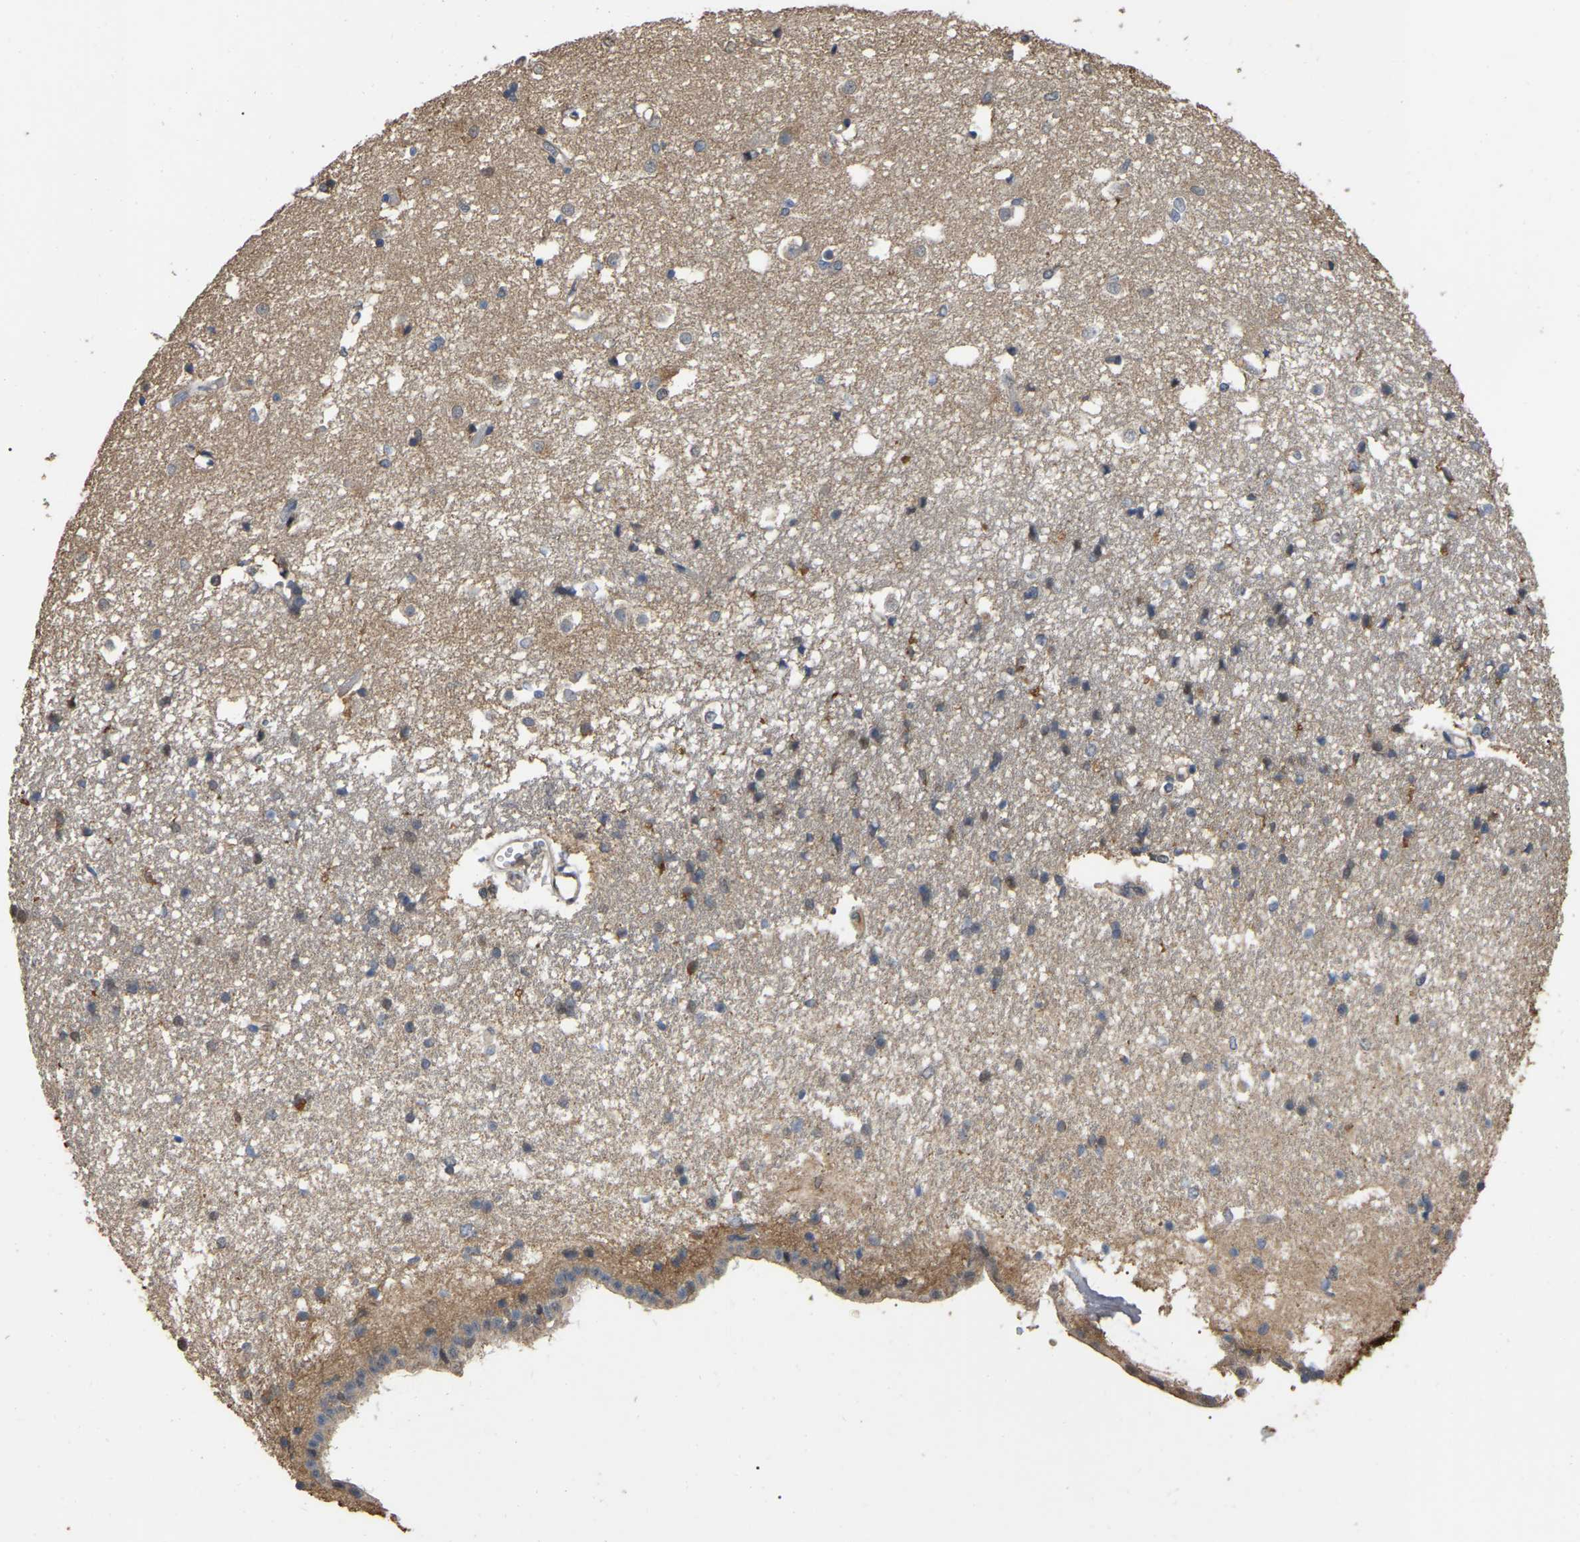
{"staining": {"intensity": "weak", "quantity": "<25%", "location": "cytoplasmic/membranous"}, "tissue": "caudate", "cell_type": "Glial cells", "image_type": "normal", "snomed": [{"axis": "morphology", "description": "Normal tissue, NOS"}, {"axis": "topography", "description": "Lateral ventricle wall"}], "caption": "A photomicrograph of caudate stained for a protein reveals no brown staining in glial cells.", "gene": "FAM219A", "patient": {"sex": "male", "age": 45}}